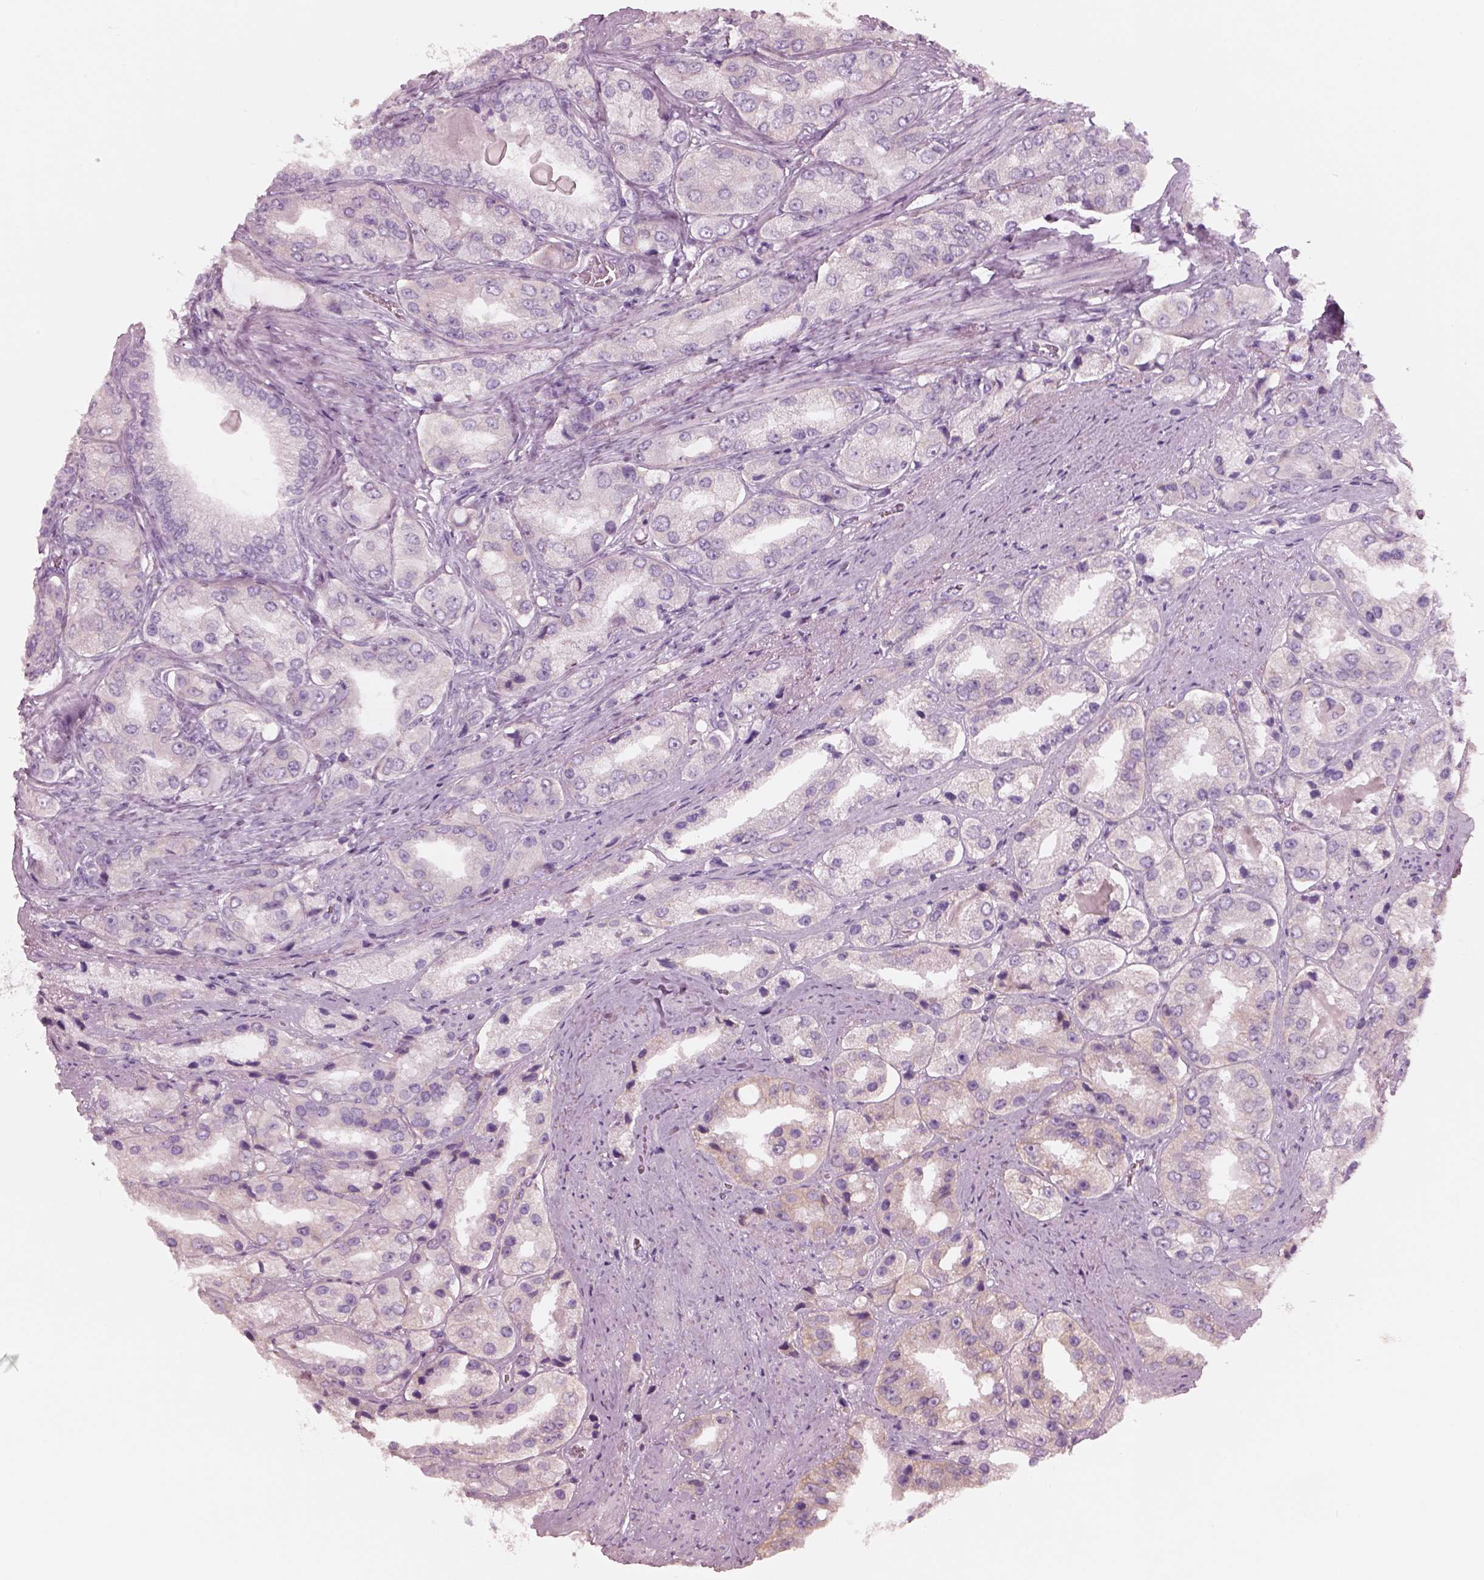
{"staining": {"intensity": "negative", "quantity": "none", "location": "none"}, "tissue": "prostate cancer", "cell_type": "Tumor cells", "image_type": "cancer", "snomed": [{"axis": "morphology", "description": "Adenocarcinoma, Low grade"}, {"axis": "topography", "description": "Prostate"}], "caption": "Immunohistochemistry image of prostate cancer (adenocarcinoma (low-grade)) stained for a protein (brown), which reveals no staining in tumor cells.", "gene": "SLC27A2", "patient": {"sex": "male", "age": 69}}